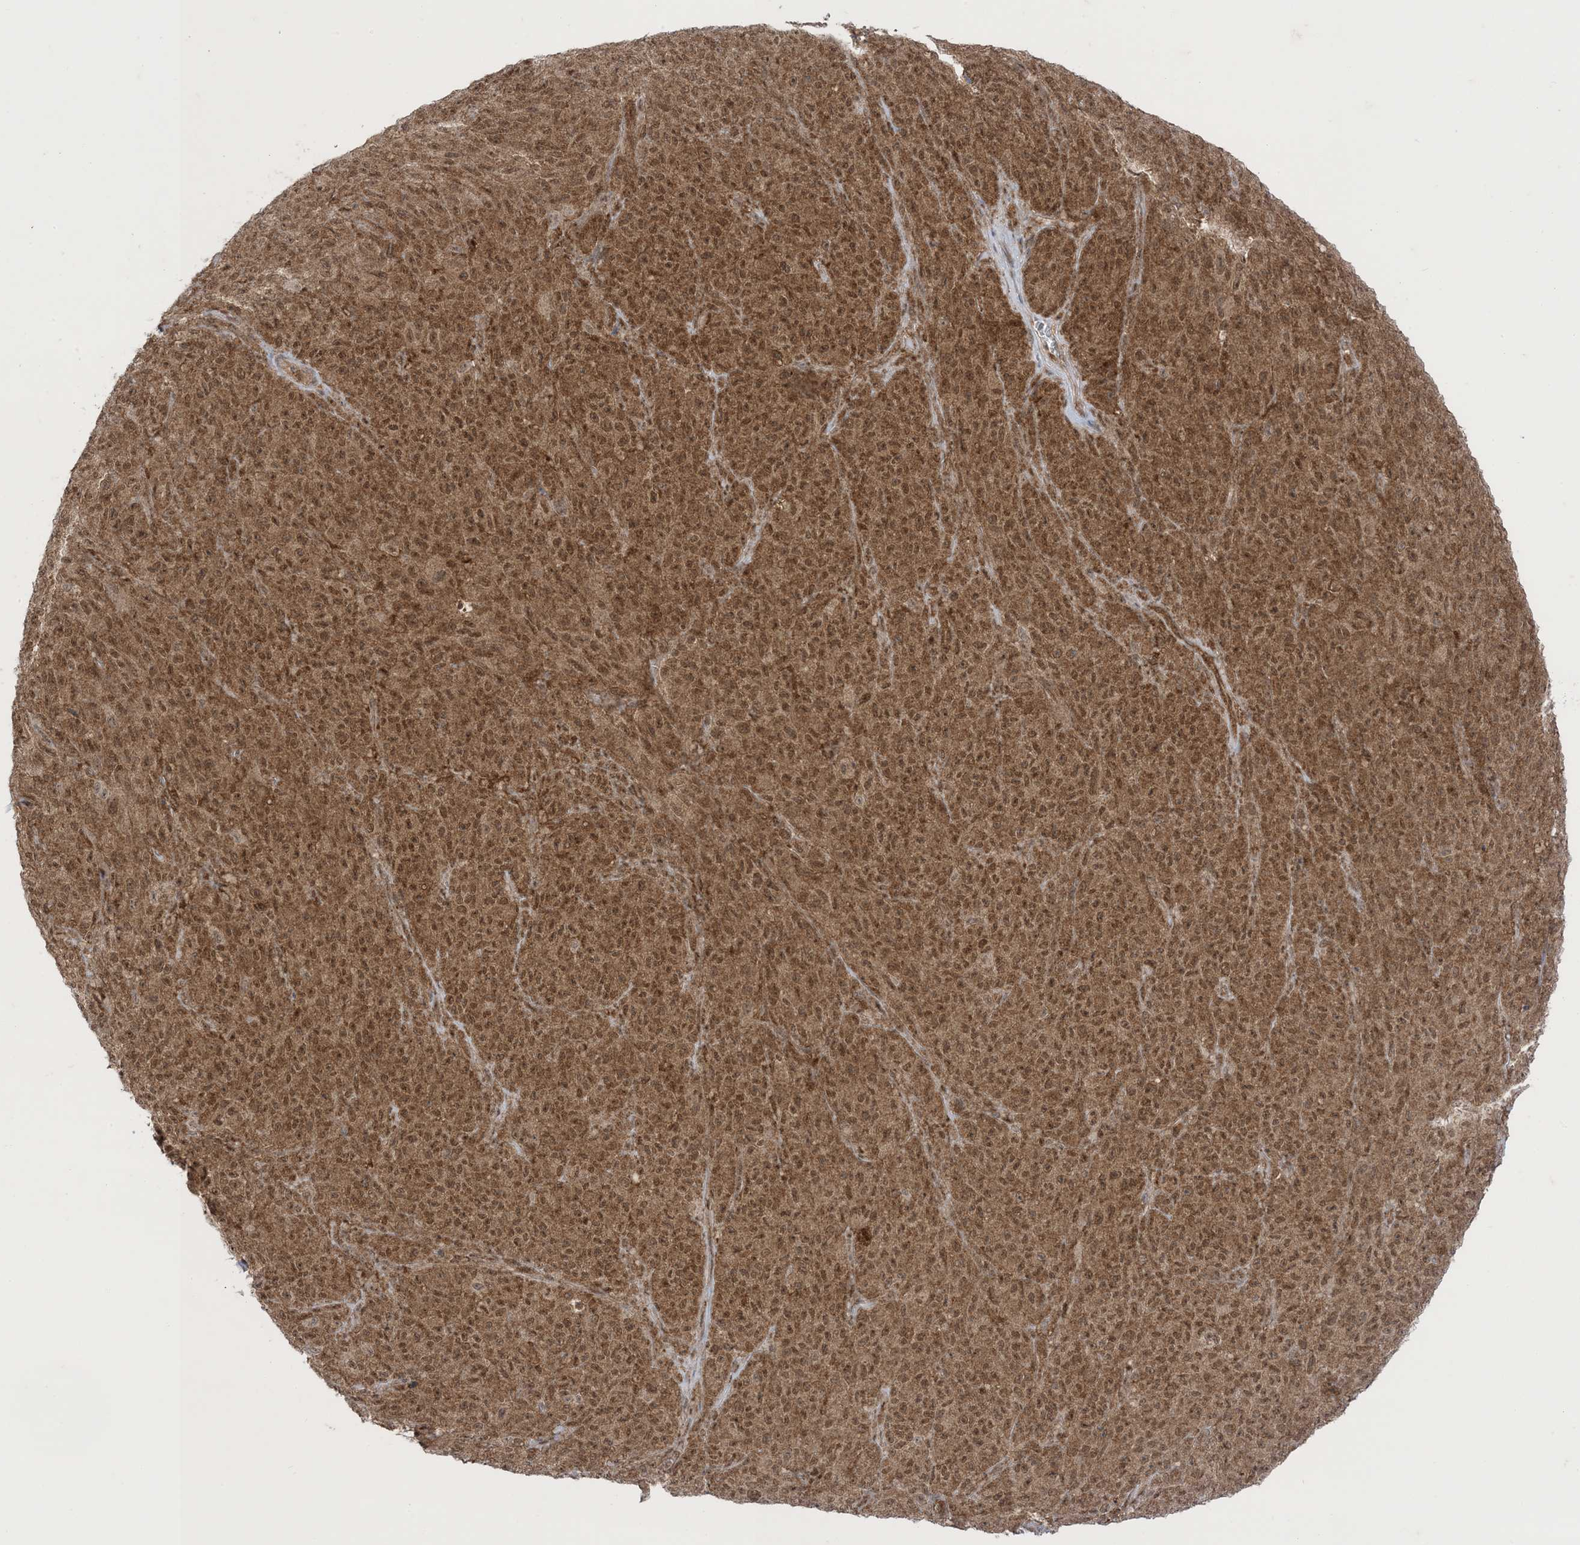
{"staining": {"intensity": "moderate", "quantity": ">75%", "location": "cytoplasmic/membranous,nuclear"}, "tissue": "melanoma", "cell_type": "Tumor cells", "image_type": "cancer", "snomed": [{"axis": "morphology", "description": "Malignant melanoma, NOS"}, {"axis": "topography", "description": "Skin"}], "caption": "Immunohistochemistry (IHC) image of neoplastic tissue: human malignant melanoma stained using IHC exhibits medium levels of moderate protein expression localized specifically in the cytoplasmic/membranous and nuclear of tumor cells, appearing as a cytoplasmic/membranous and nuclear brown color.", "gene": "PTPA", "patient": {"sex": "female", "age": 82}}